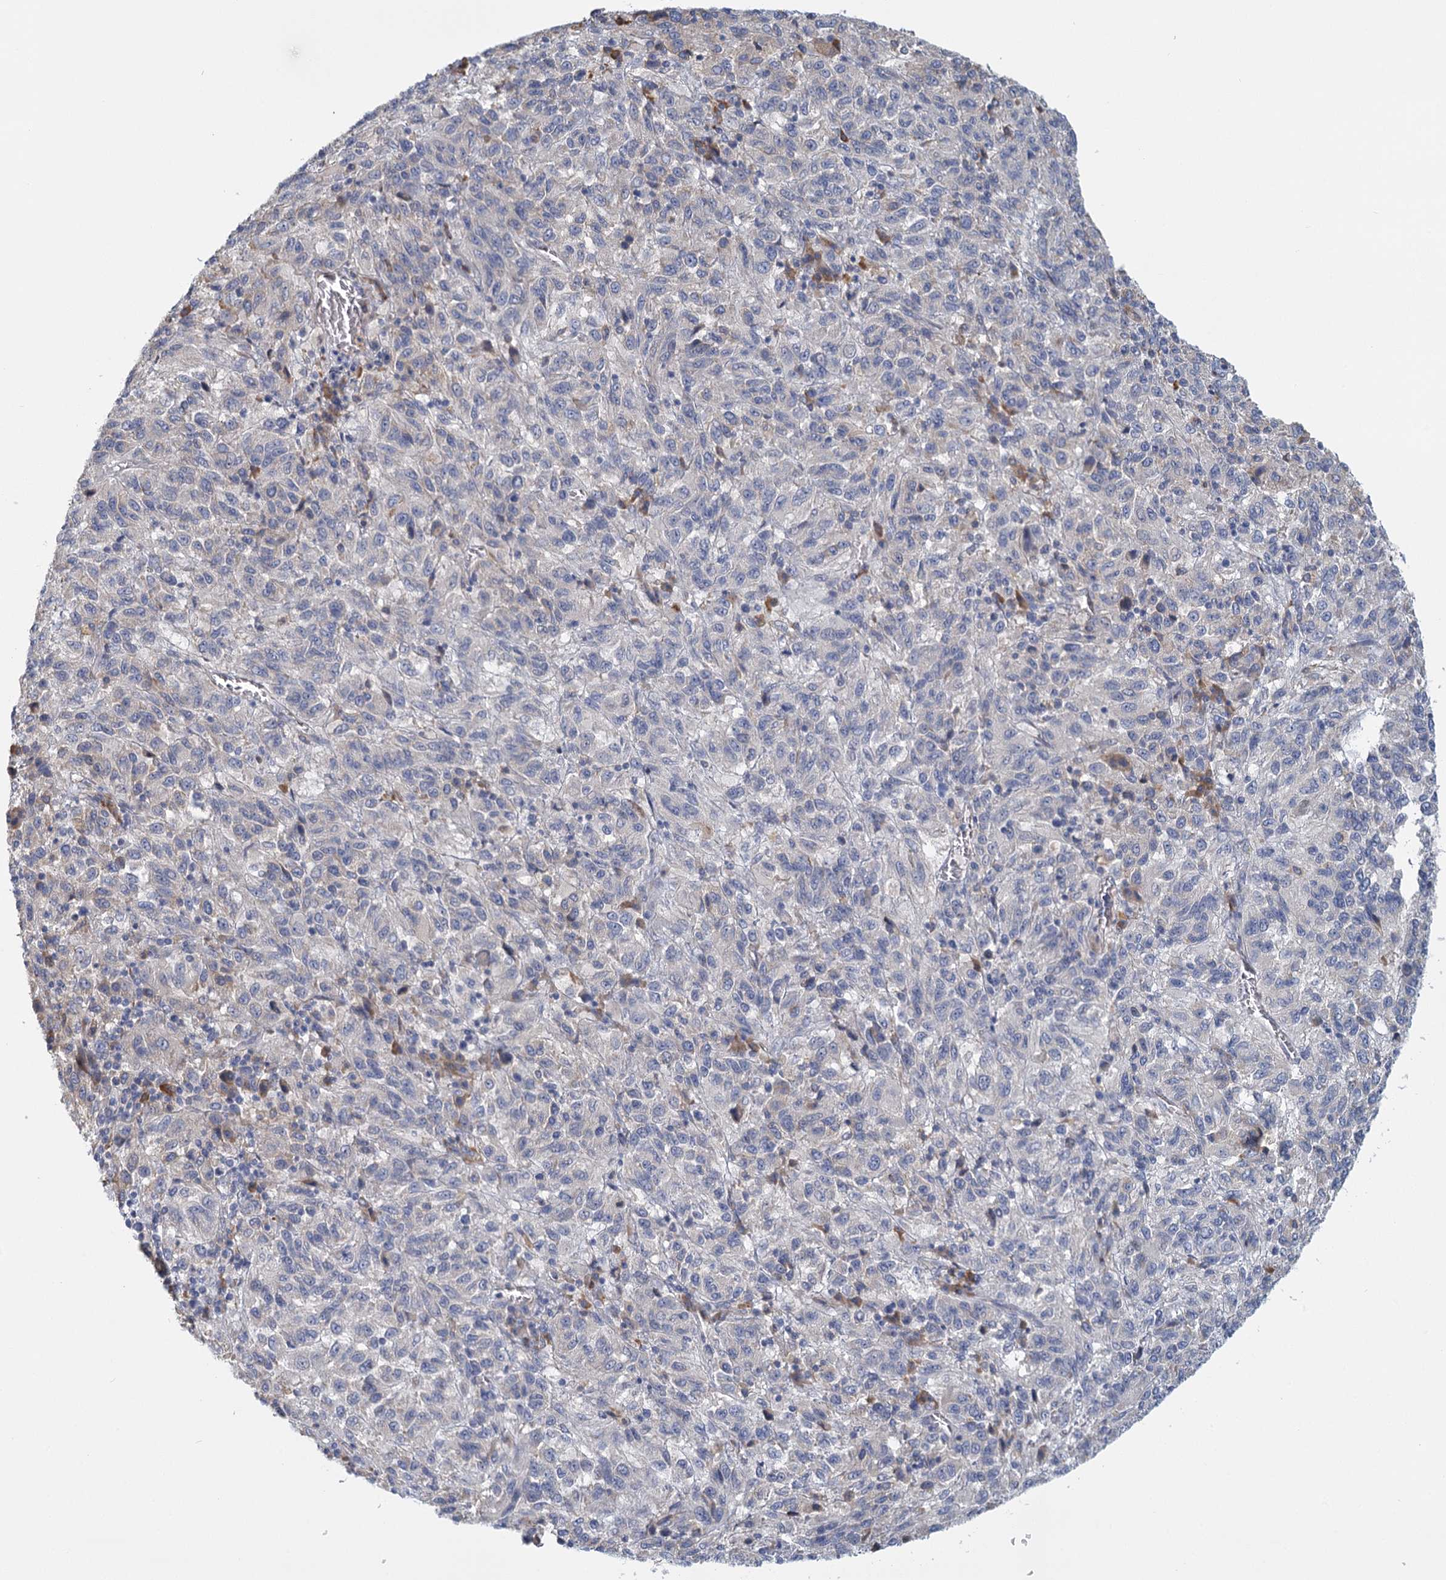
{"staining": {"intensity": "negative", "quantity": "none", "location": "none"}, "tissue": "melanoma", "cell_type": "Tumor cells", "image_type": "cancer", "snomed": [{"axis": "morphology", "description": "Malignant melanoma, Metastatic site"}, {"axis": "topography", "description": "Lung"}], "caption": "IHC micrograph of neoplastic tissue: malignant melanoma (metastatic site) stained with DAB (3,3'-diaminobenzidine) reveals no significant protein expression in tumor cells.", "gene": "ANKRD16", "patient": {"sex": "male", "age": 64}}